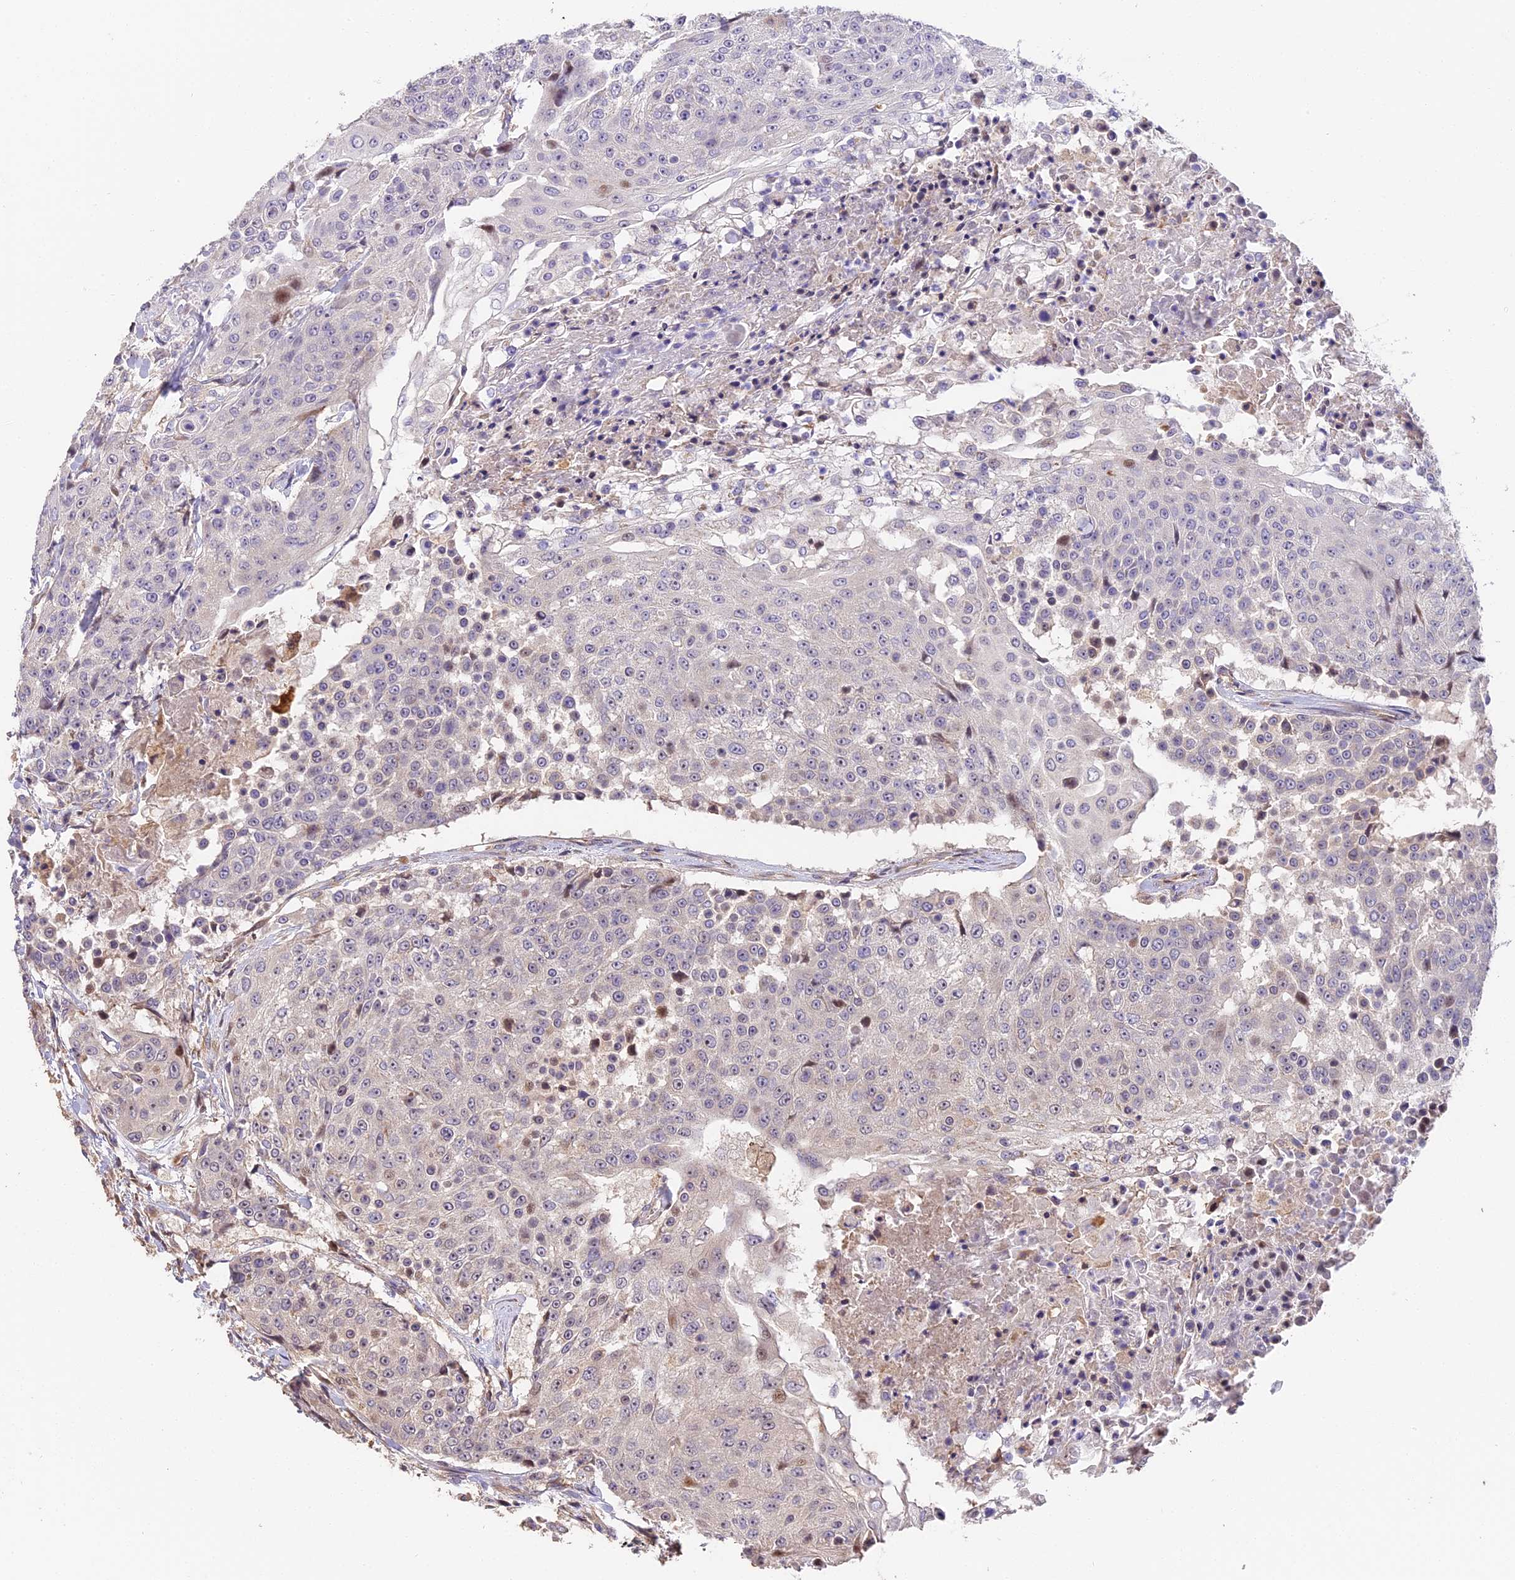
{"staining": {"intensity": "negative", "quantity": "none", "location": "none"}, "tissue": "urothelial cancer", "cell_type": "Tumor cells", "image_type": "cancer", "snomed": [{"axis": "morphology", "description": "Urothelial carcinoma, High grade"}, {"axis": "topography", "description": "Urinary bladder"}], "caption": "DAB (3,3'-diaminobenzidine) immunohistochemical staining of human urothelial cancer shows no significant positivity in tumor cells. (DAB (3,3'-diaminobenzidine) IHC with hematoxylin counter stain).", "gene": "ARHGAP17", "patient": {"sex": "female", "age": 63}}